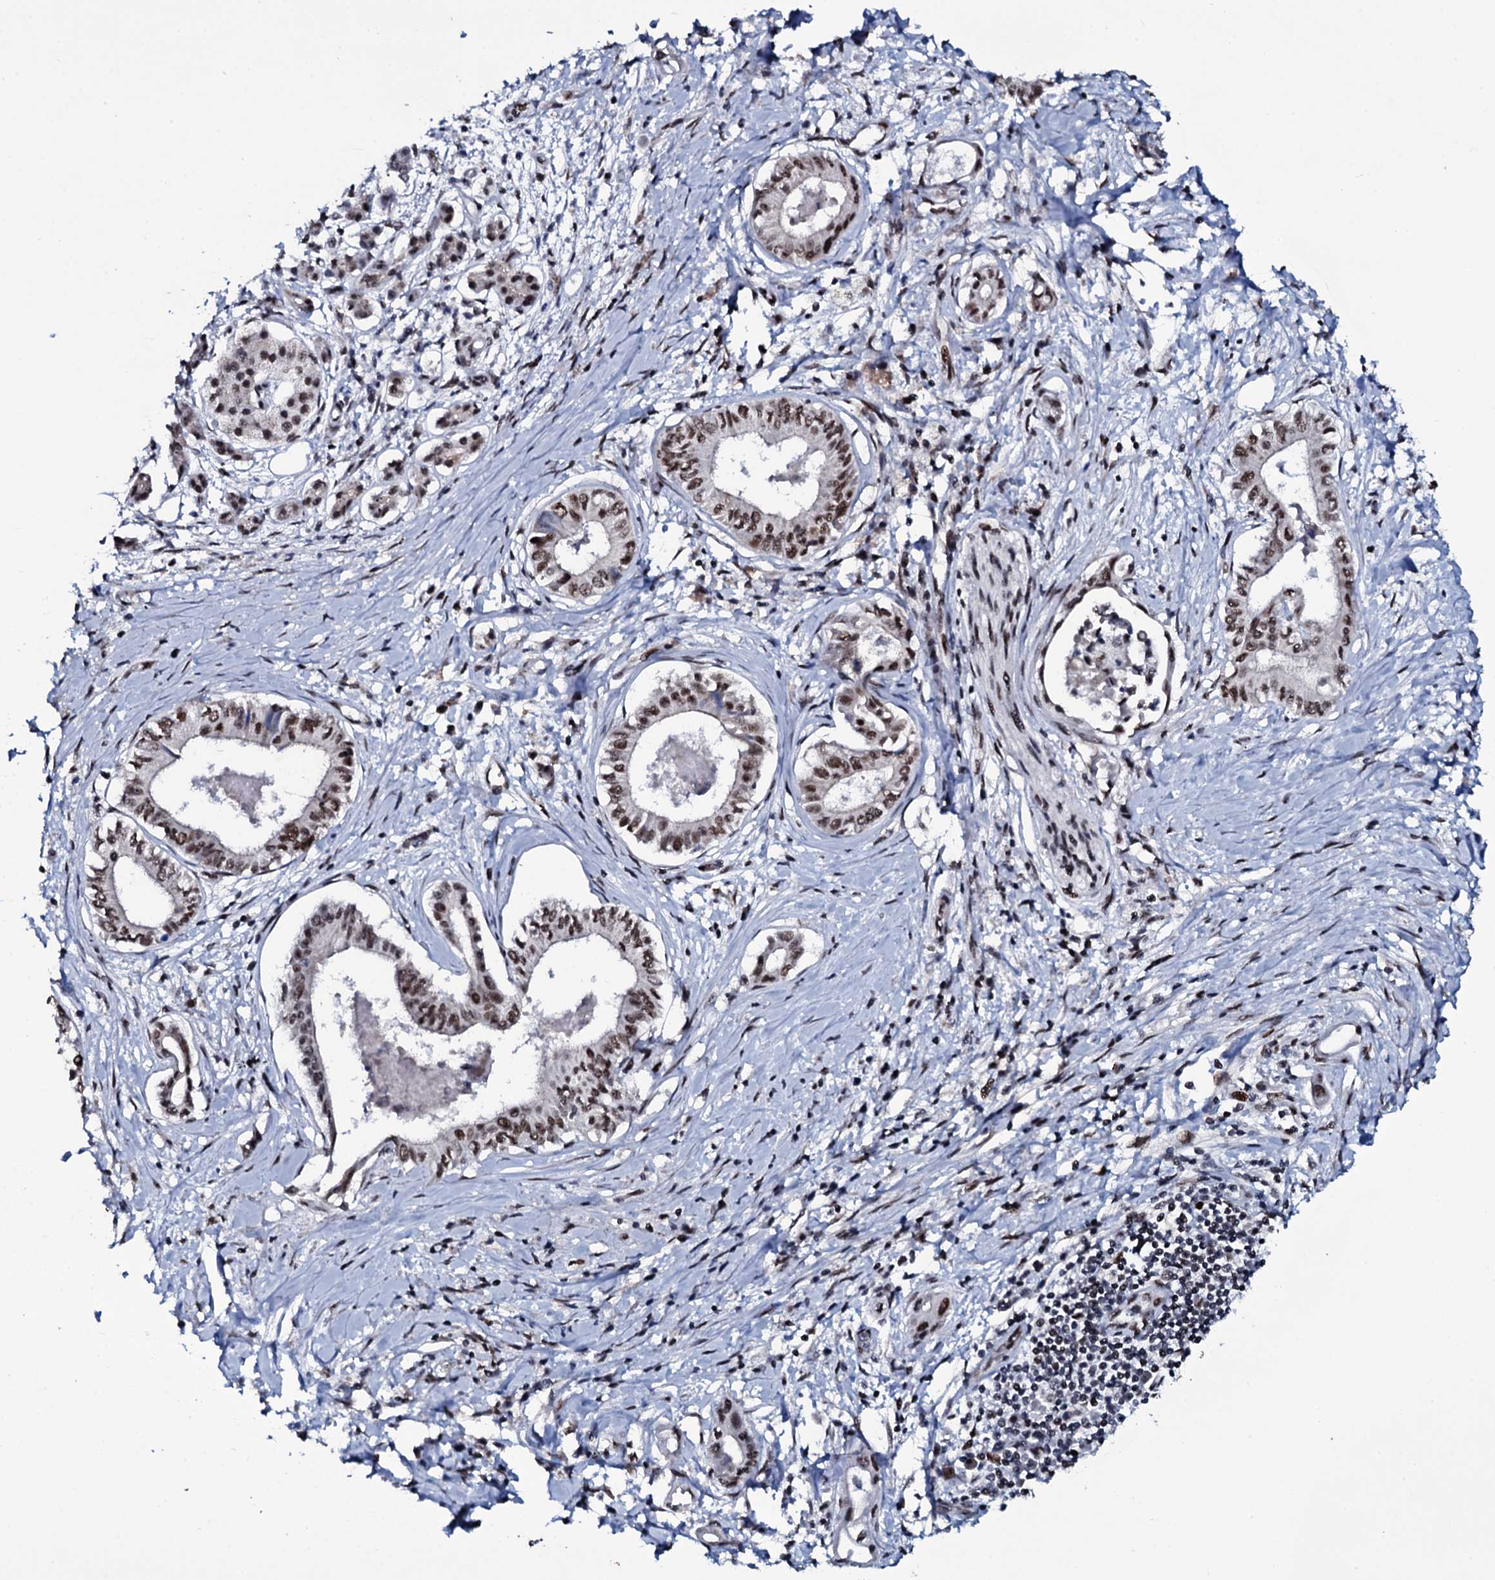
{"staining": {"intensity": "moderate", "quantity": ">75%", "location": "nuclear"}, "tissue": "pancreatic cancer", "cell_type": "Tumor cells", "image_type": "cancer", "snomed": [{"axis": "morphology", "description": "Adenocarcinoma, NOS"}, {"axis": "topography", "description": "Pancreas"}], "caption": "Pancreatic cancer stained for a protein (brown) shows moderate nuclear positive positivity in approximately >75% of tumor cells.", "gene": "ZMIZ2", "patient": {"sex": "female", "age": 77}}